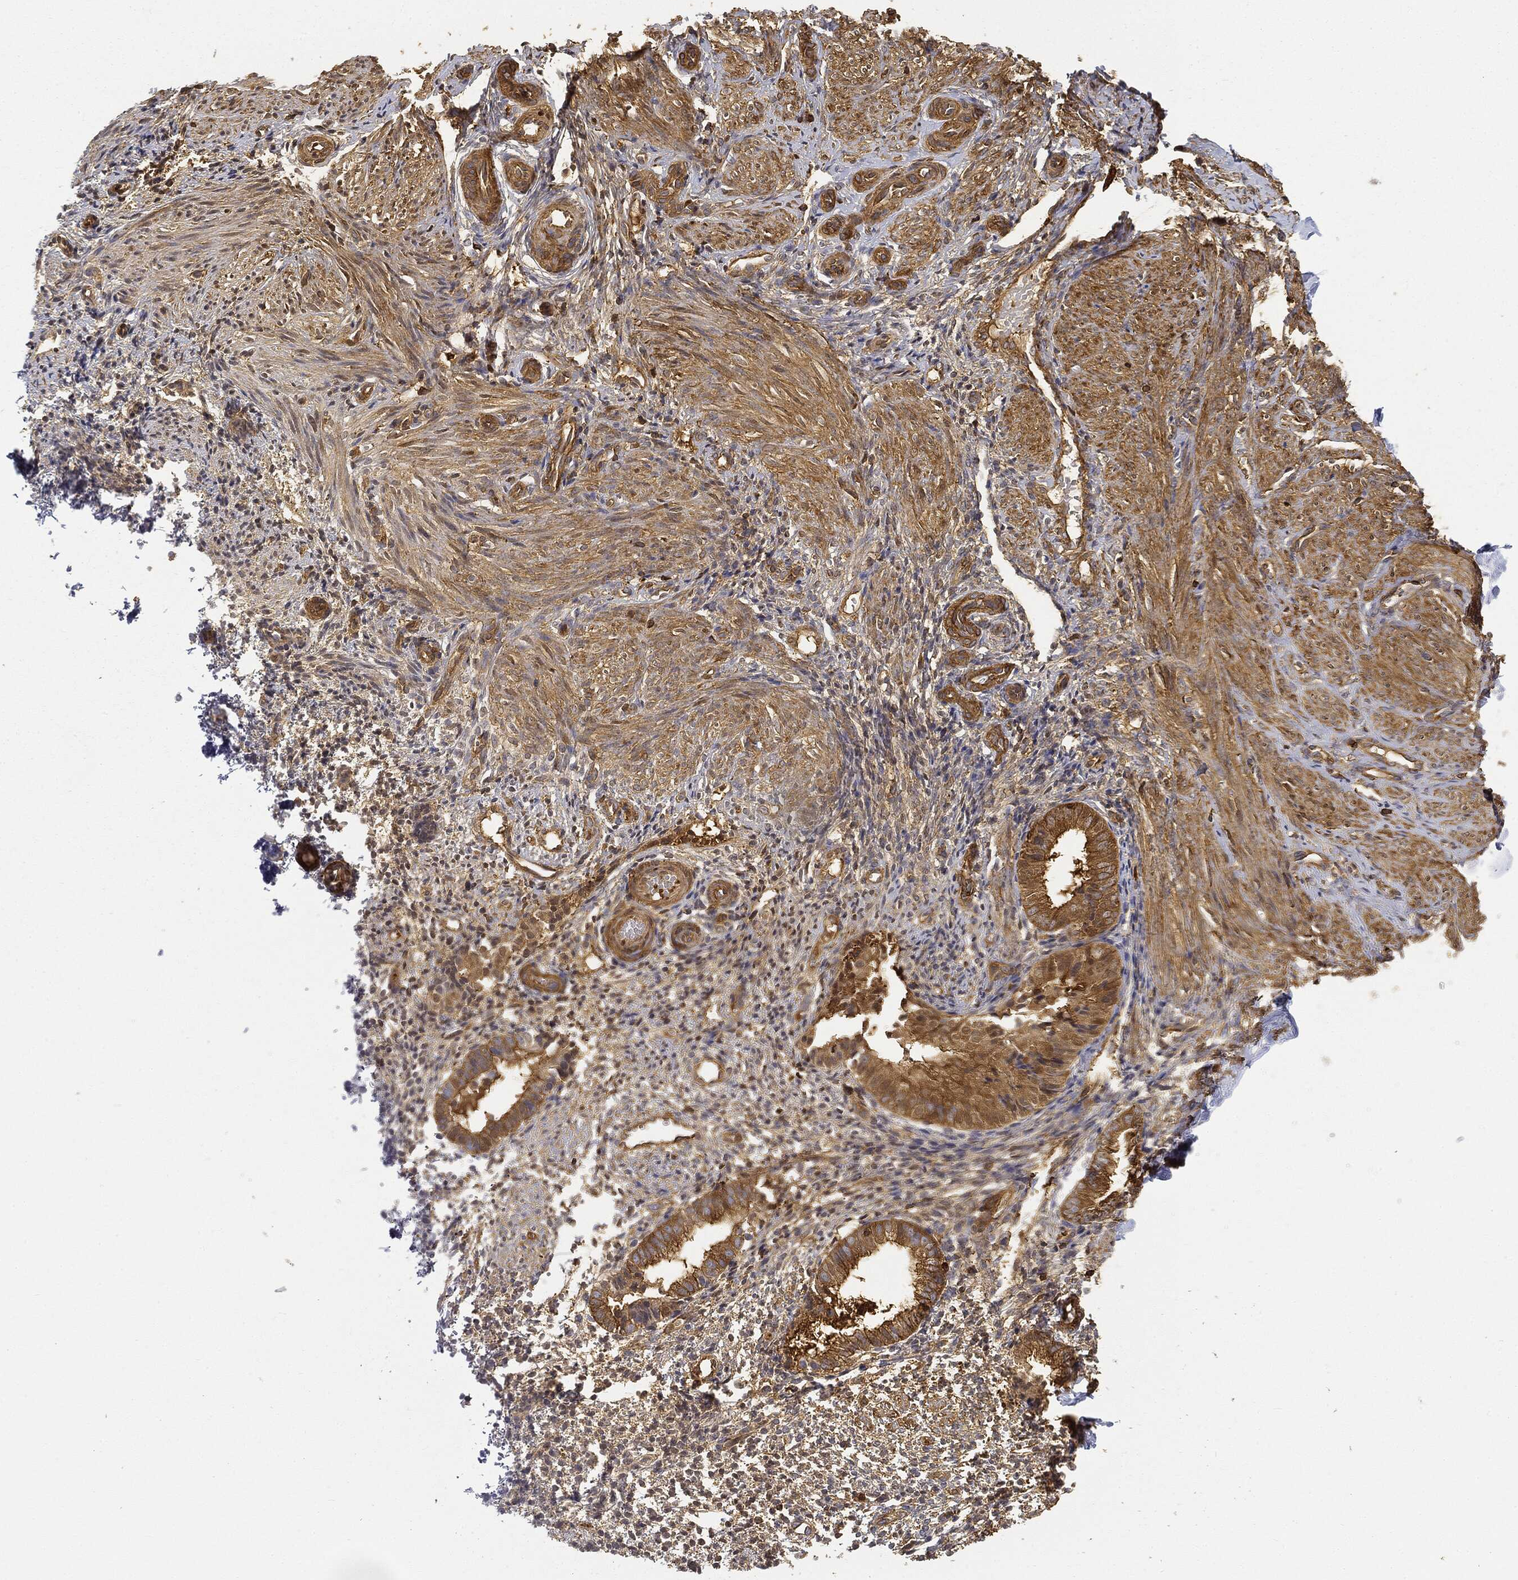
{"staining": {"intensity": "strong", "quantity": "<25%", "location": "cytoplasmic/membranous"}, "tissue": "endometrium", "cell_type": "Cells in endometrial stroma", "image_type": "normal", "snomed": [{"axis": "morphology", "description": "Normal tissue, NOS"}, {"axis": "topography", "description": "Endometrium"}], "caption": "Protein positivity by immunohistochemistry reveals strong cytoplasmic/membranous staining in approximately <25% of cells in endometrial stroma in unremarkable endometrium.", "gene": "WDR1", "patient": {"sex": "female", "age": 47}}